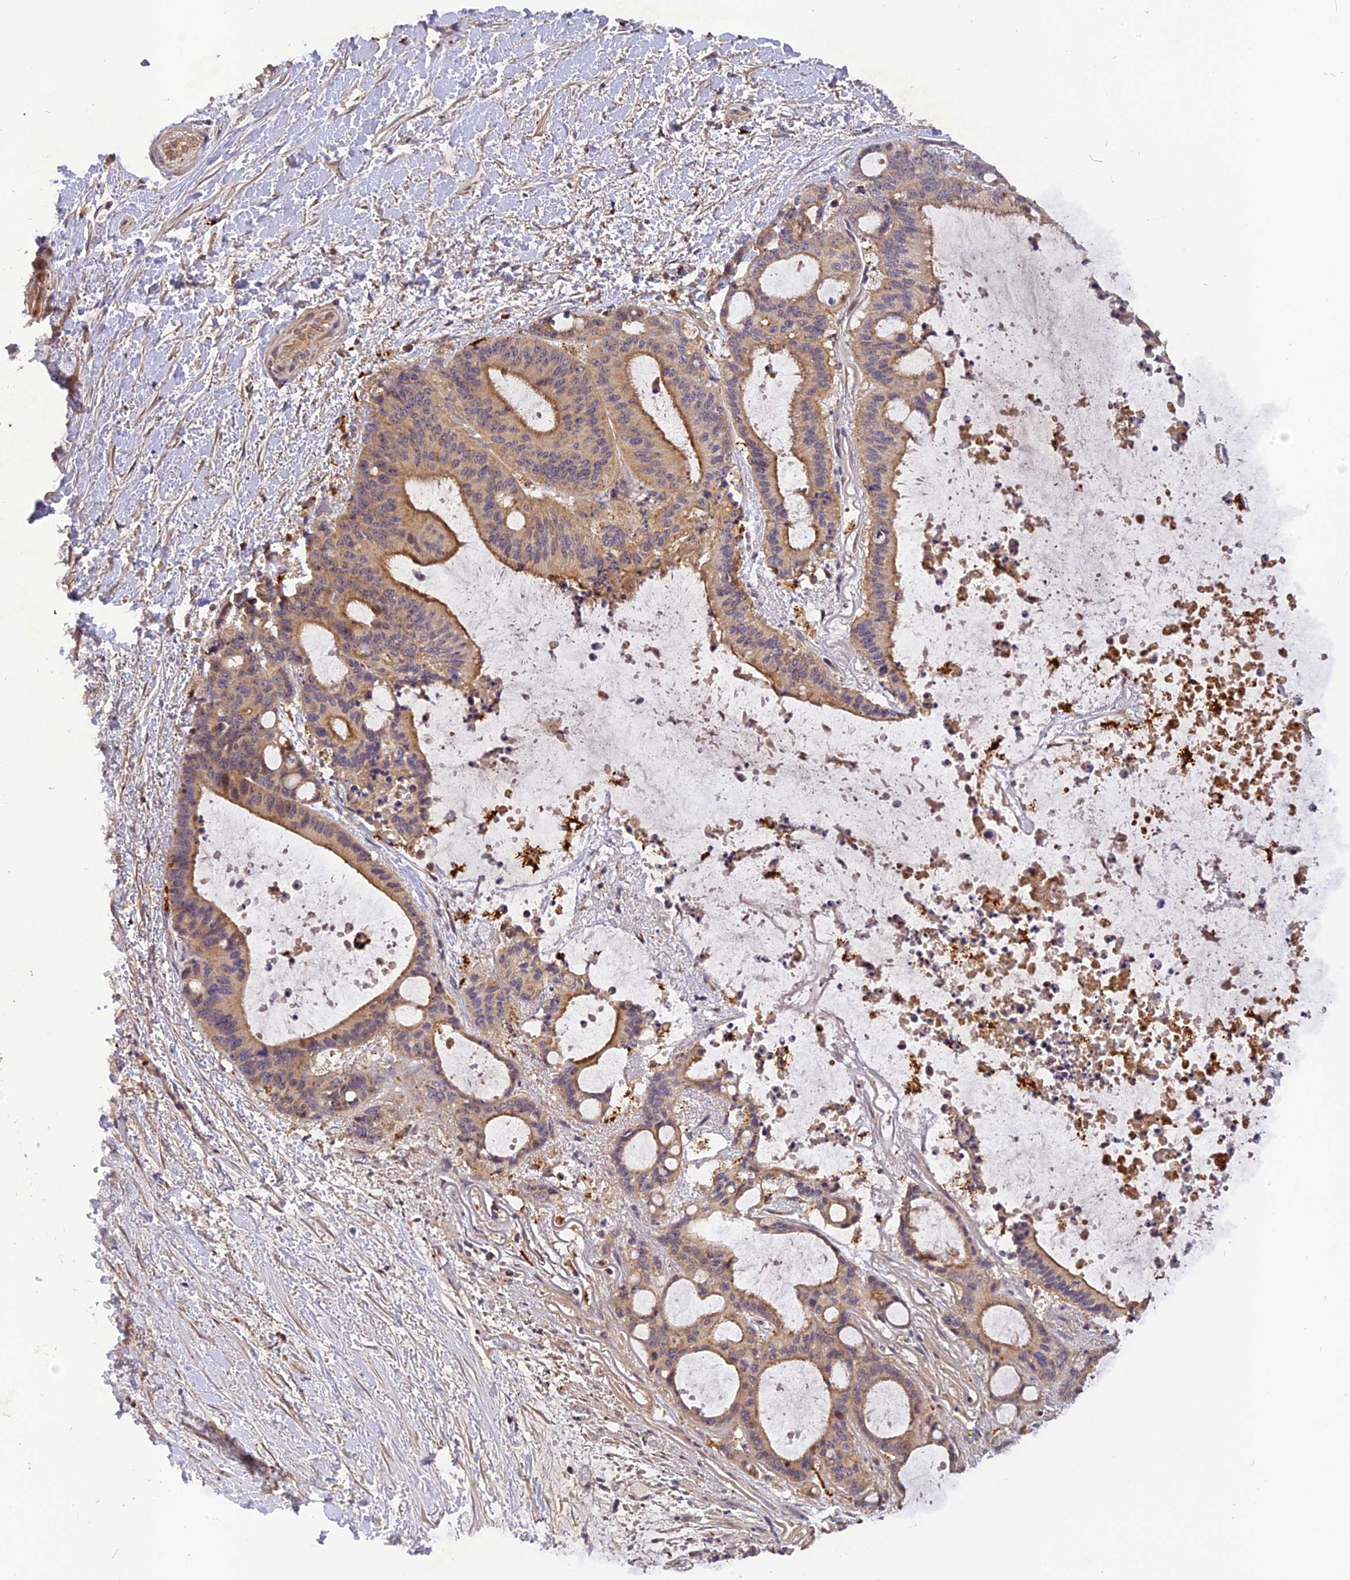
{"staining": {"intensity": "moderate", "quantity": "25%-75%", "location": "cytoplasmic/membranous"}, "tissue": "liver cancer", "cell_type": "Tumor cells", "image_type": "cancer", "snomed": [{"axis": "morphology", "description": "Normal tissue, NOS"}, {"axis": "morphology", "description": "Cholangiocarcinoma"}, {"axis": "topography", "description": "Liver"}, {"axis": "topography", "description": "Peripheral nerve tissue"}], "caption": "Immunohistochemical staining of liver cancer (cholangiocarcinoma) exhibits medium levels of moderate cytoplasmic/membranous protein staining in approximately 25%-75% of tumor cells.", "gene": "FNIP2", "patient": {"sex": "female", "age": 73}}